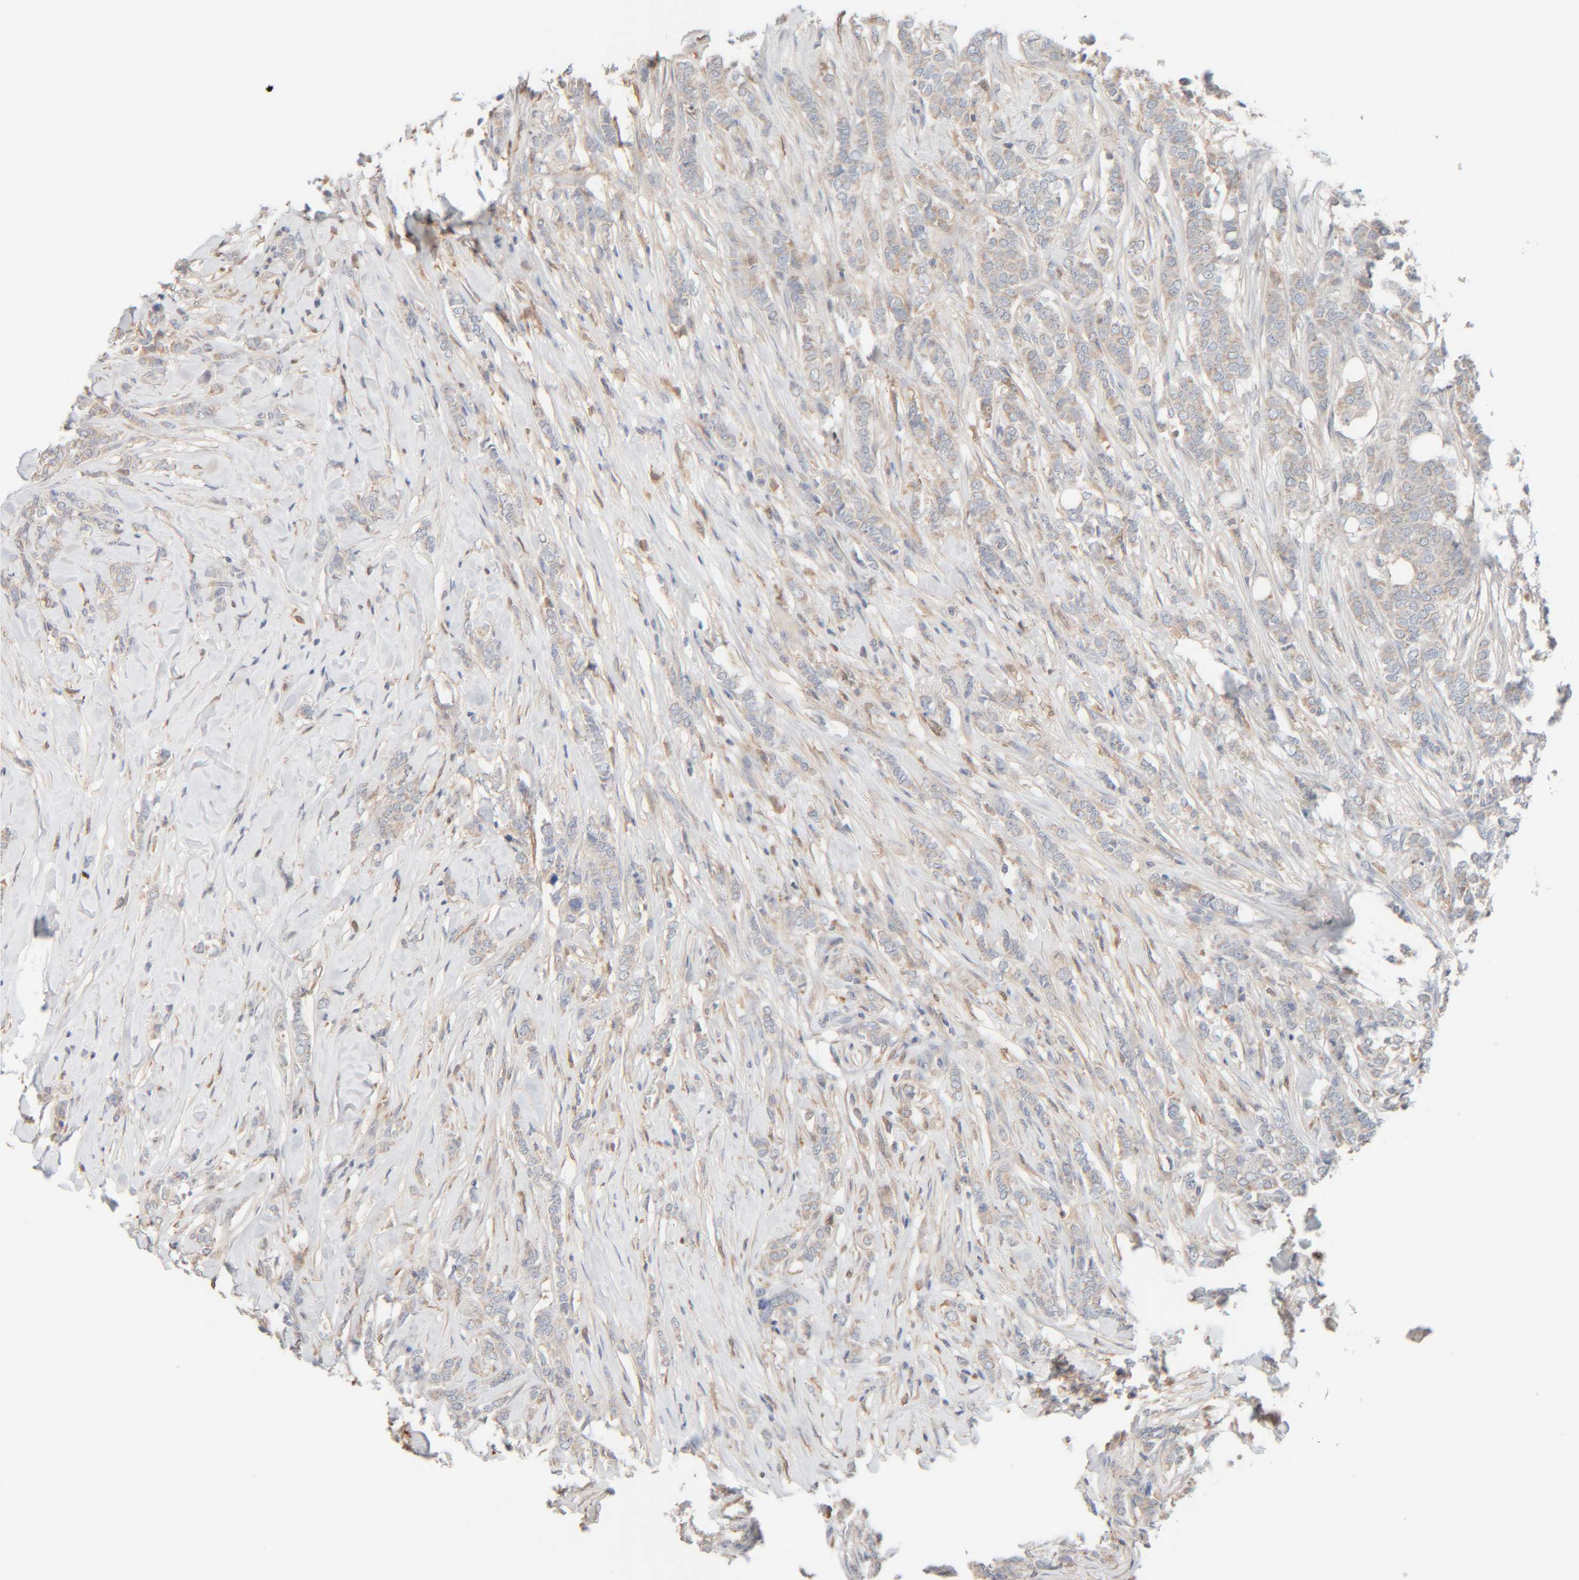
{"staining": {"intensity": "negative", "quantity": "none", "location": "none"}, "tissue": "breast cancer", "cell_type": "Tumor cells", "image_type": "cancer", "snomed": [{"axis": "morphology", "description": "Lobular carcinoma"}, {"axis": "topography", "description": "Skin"}, {"axis": "topography", "description": "Breast"}], "caption": "The immunohistochemistry histopathology image has no significant expression in tumor cells of breast cancer (lobular carcinoma) tissue.", "gene": "TMEM192", "patient": {"sex": "female", "age": 46}}